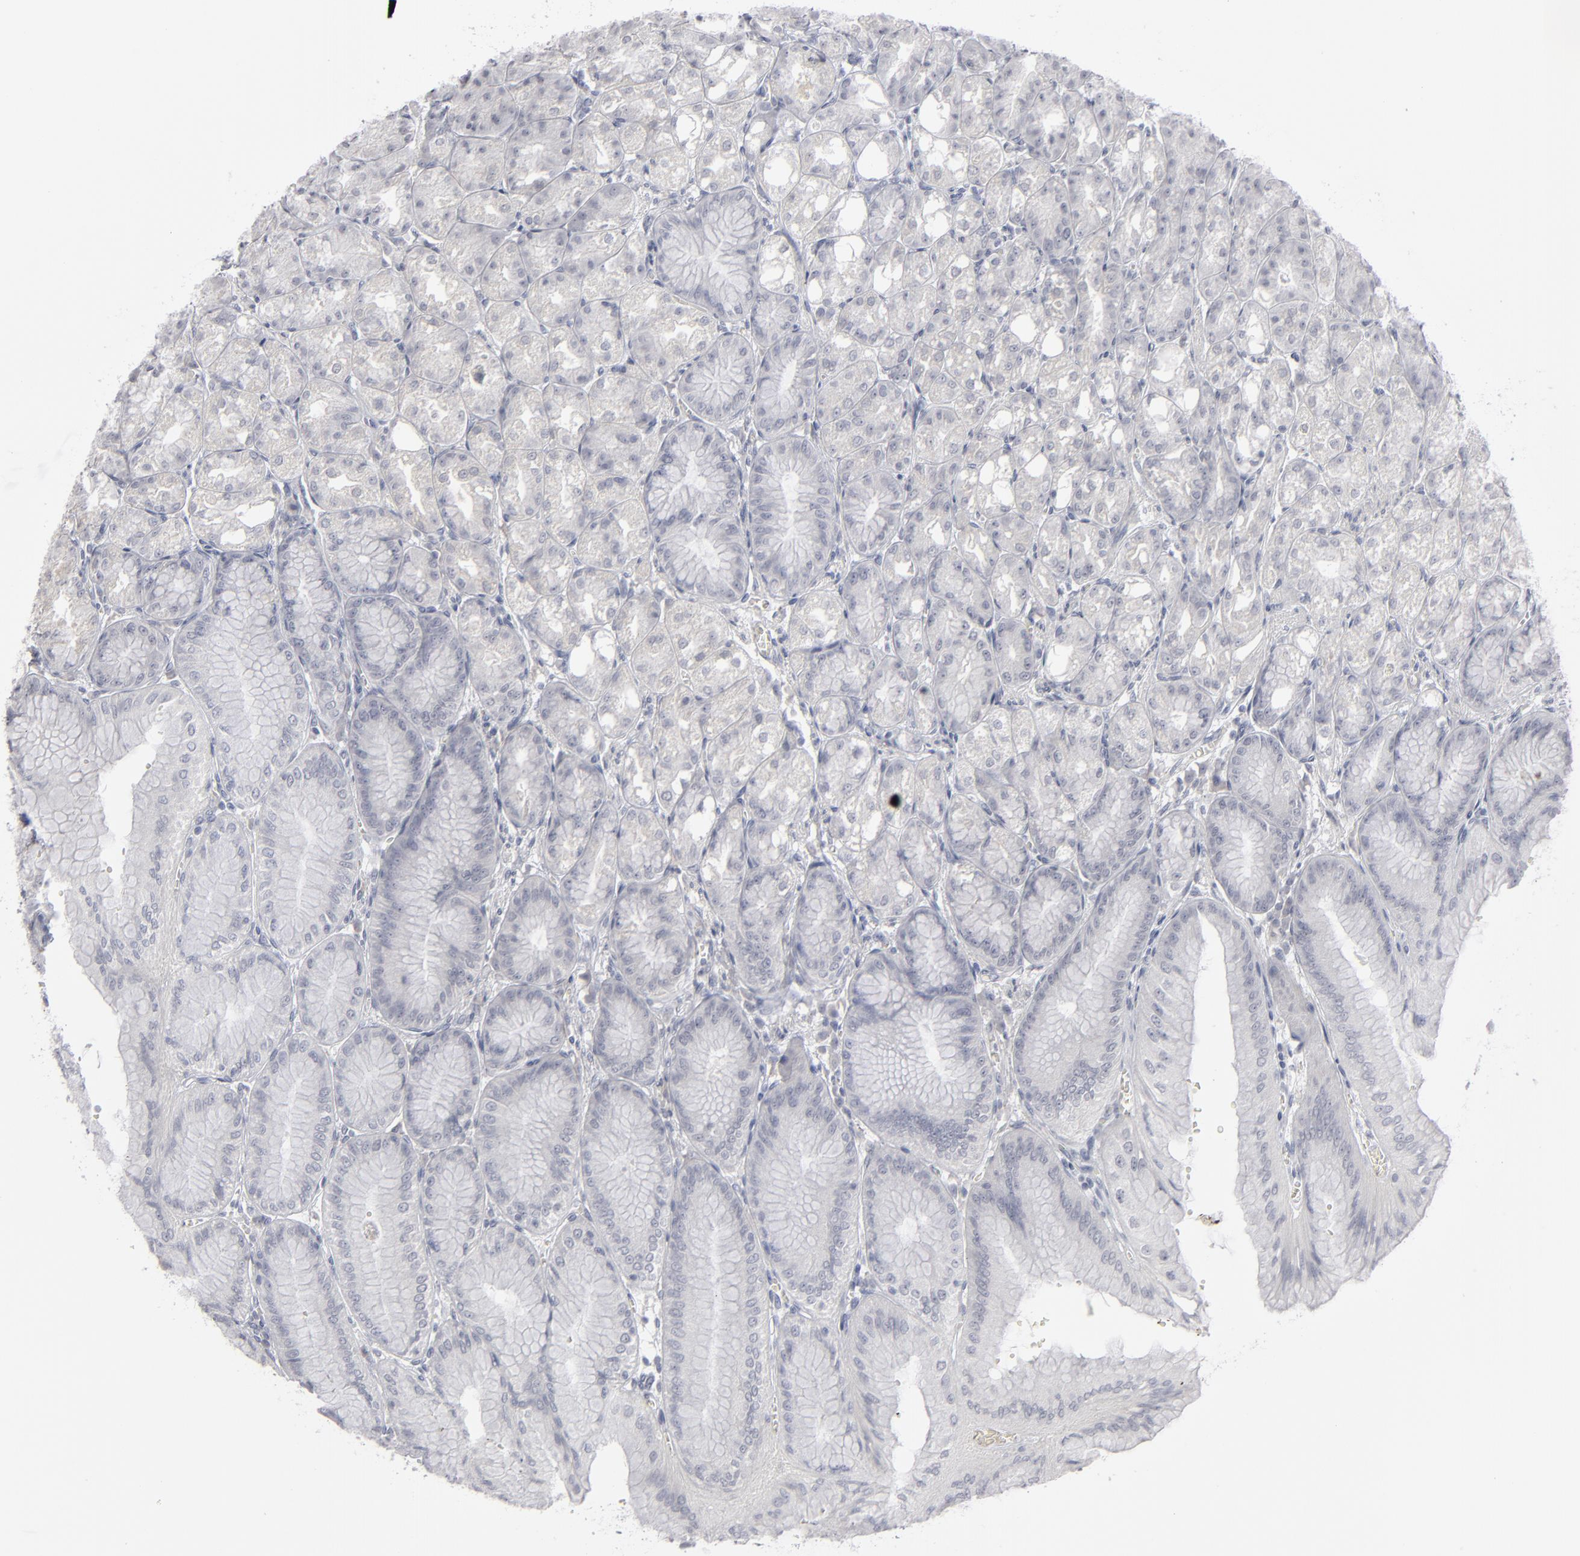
{"staining": {"intensity": "negative", "quantity": "none", "location": "none"}, "tissue": "stomach", "cell_type": "Glandular cells", "image_type": "normal", "snomed": [{"axis": "morphology", "description": "Normal tissue, NOS"}, {"axis": "topography", "description": "Stomach, lower"}], "caption": "DAB (3,3'-diaminobenzidine) immunohistochemical staining of normal human stomach displays no significant positivity in glandular cells. (DAB (3,3'-diaminobenzidine) immunohistochemistry (IHC) with hematoxylin counter stain).", "gene": "KIAA1210", "patient": {"sex": "male", "age": 71}}